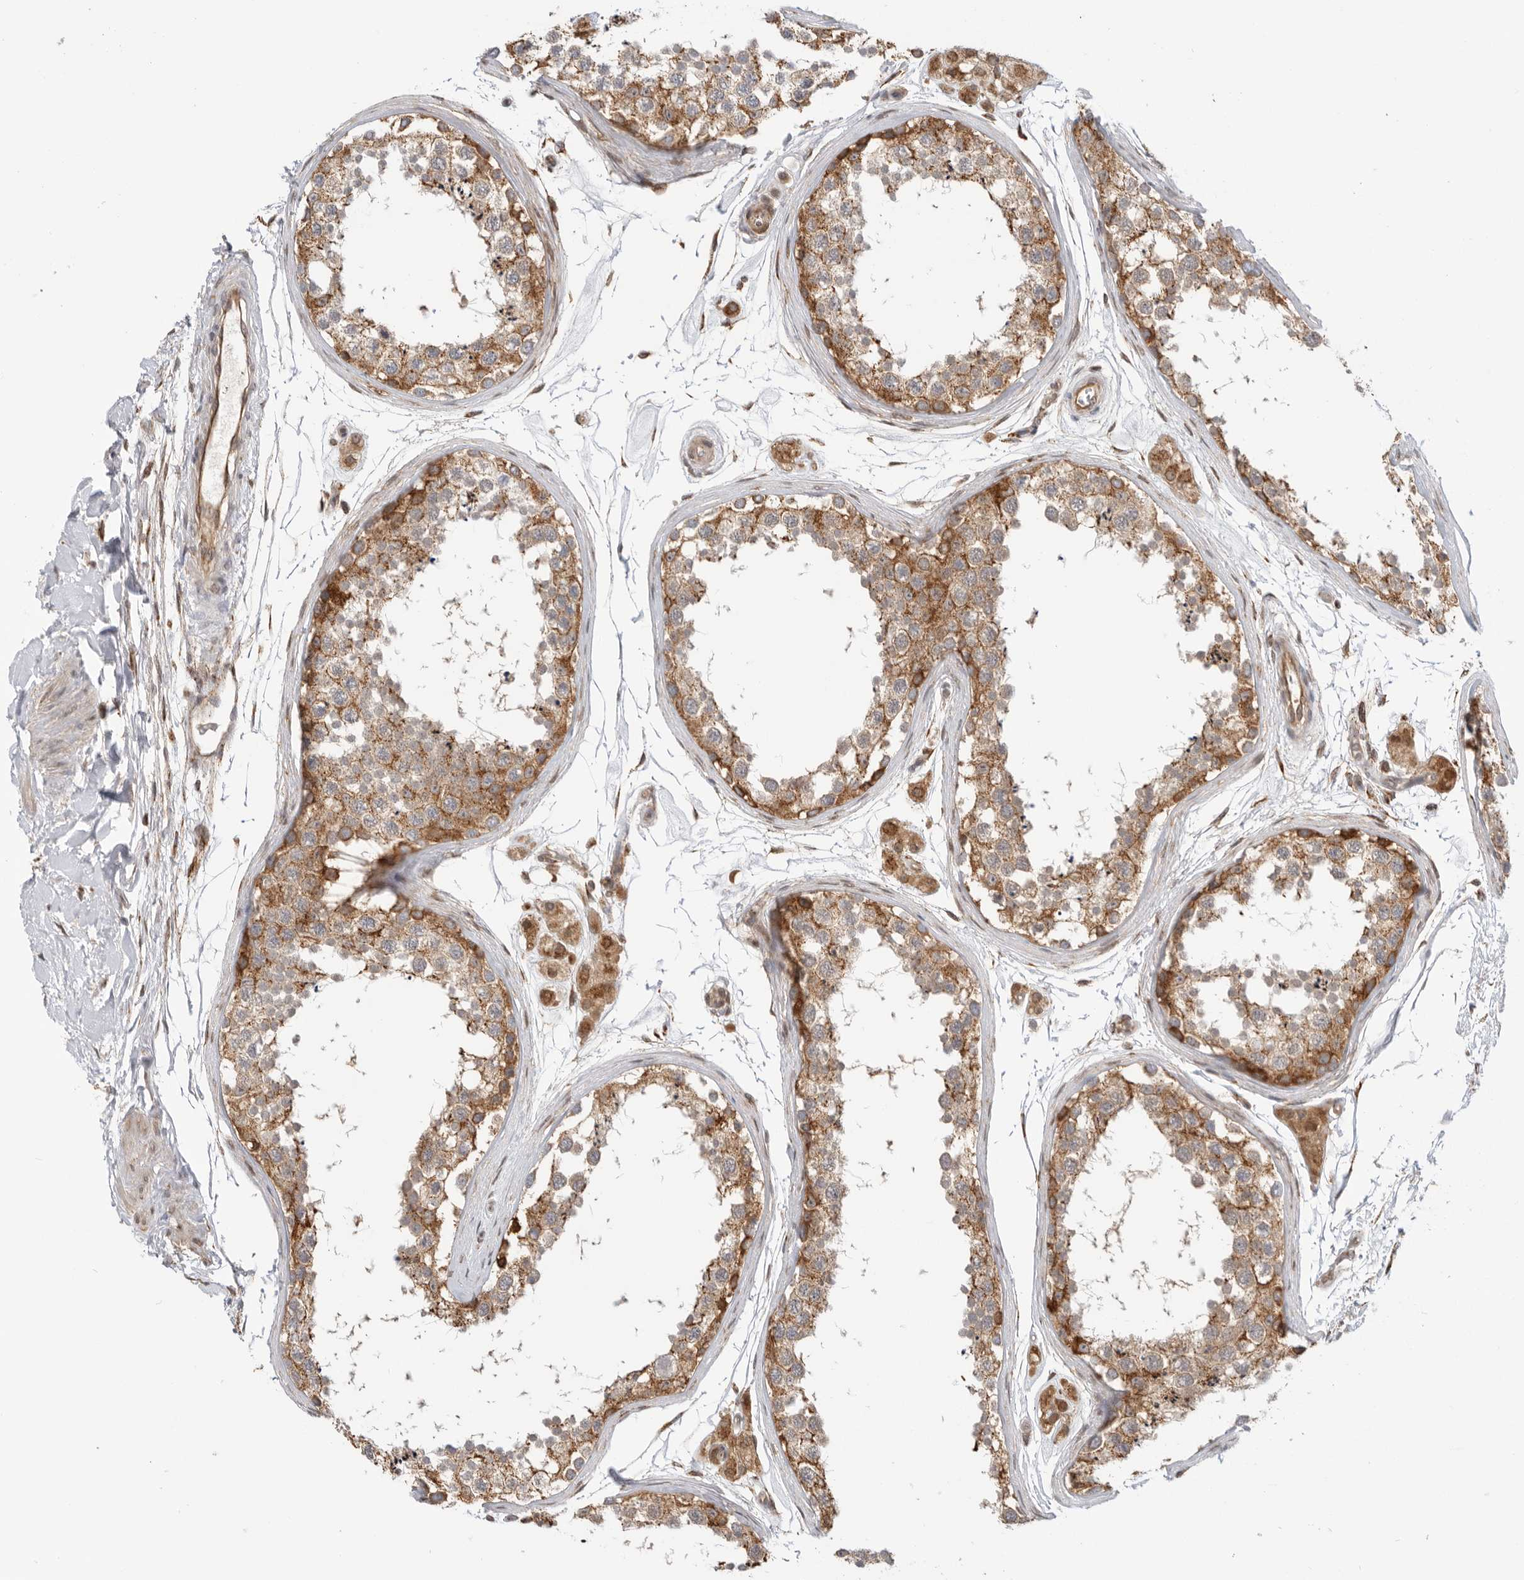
{"staining": {"intensity": "moderate", "quantity": ">75%", "location": "cytoplasmic/membranous"}, "tissue": "testis", "cell_type": "Cells in seminiferous ducts", "image_type": "normal", "snomed": [{"axis": "morphology", "description": "Normal tissue, NOS"}, {"axis": "topography", "description": "Testis"}], "caption": "Cells in seminiferous ducts reveal medium levels of moderate cytoplasmic/membranous expression in approximately >75% of cells in unremarkable human testis. (brown staining indicates protein expression, while blue staining denotes nuclei).", "gene": "DCAF8", "patient": {"sex": "male", "age": 56}}